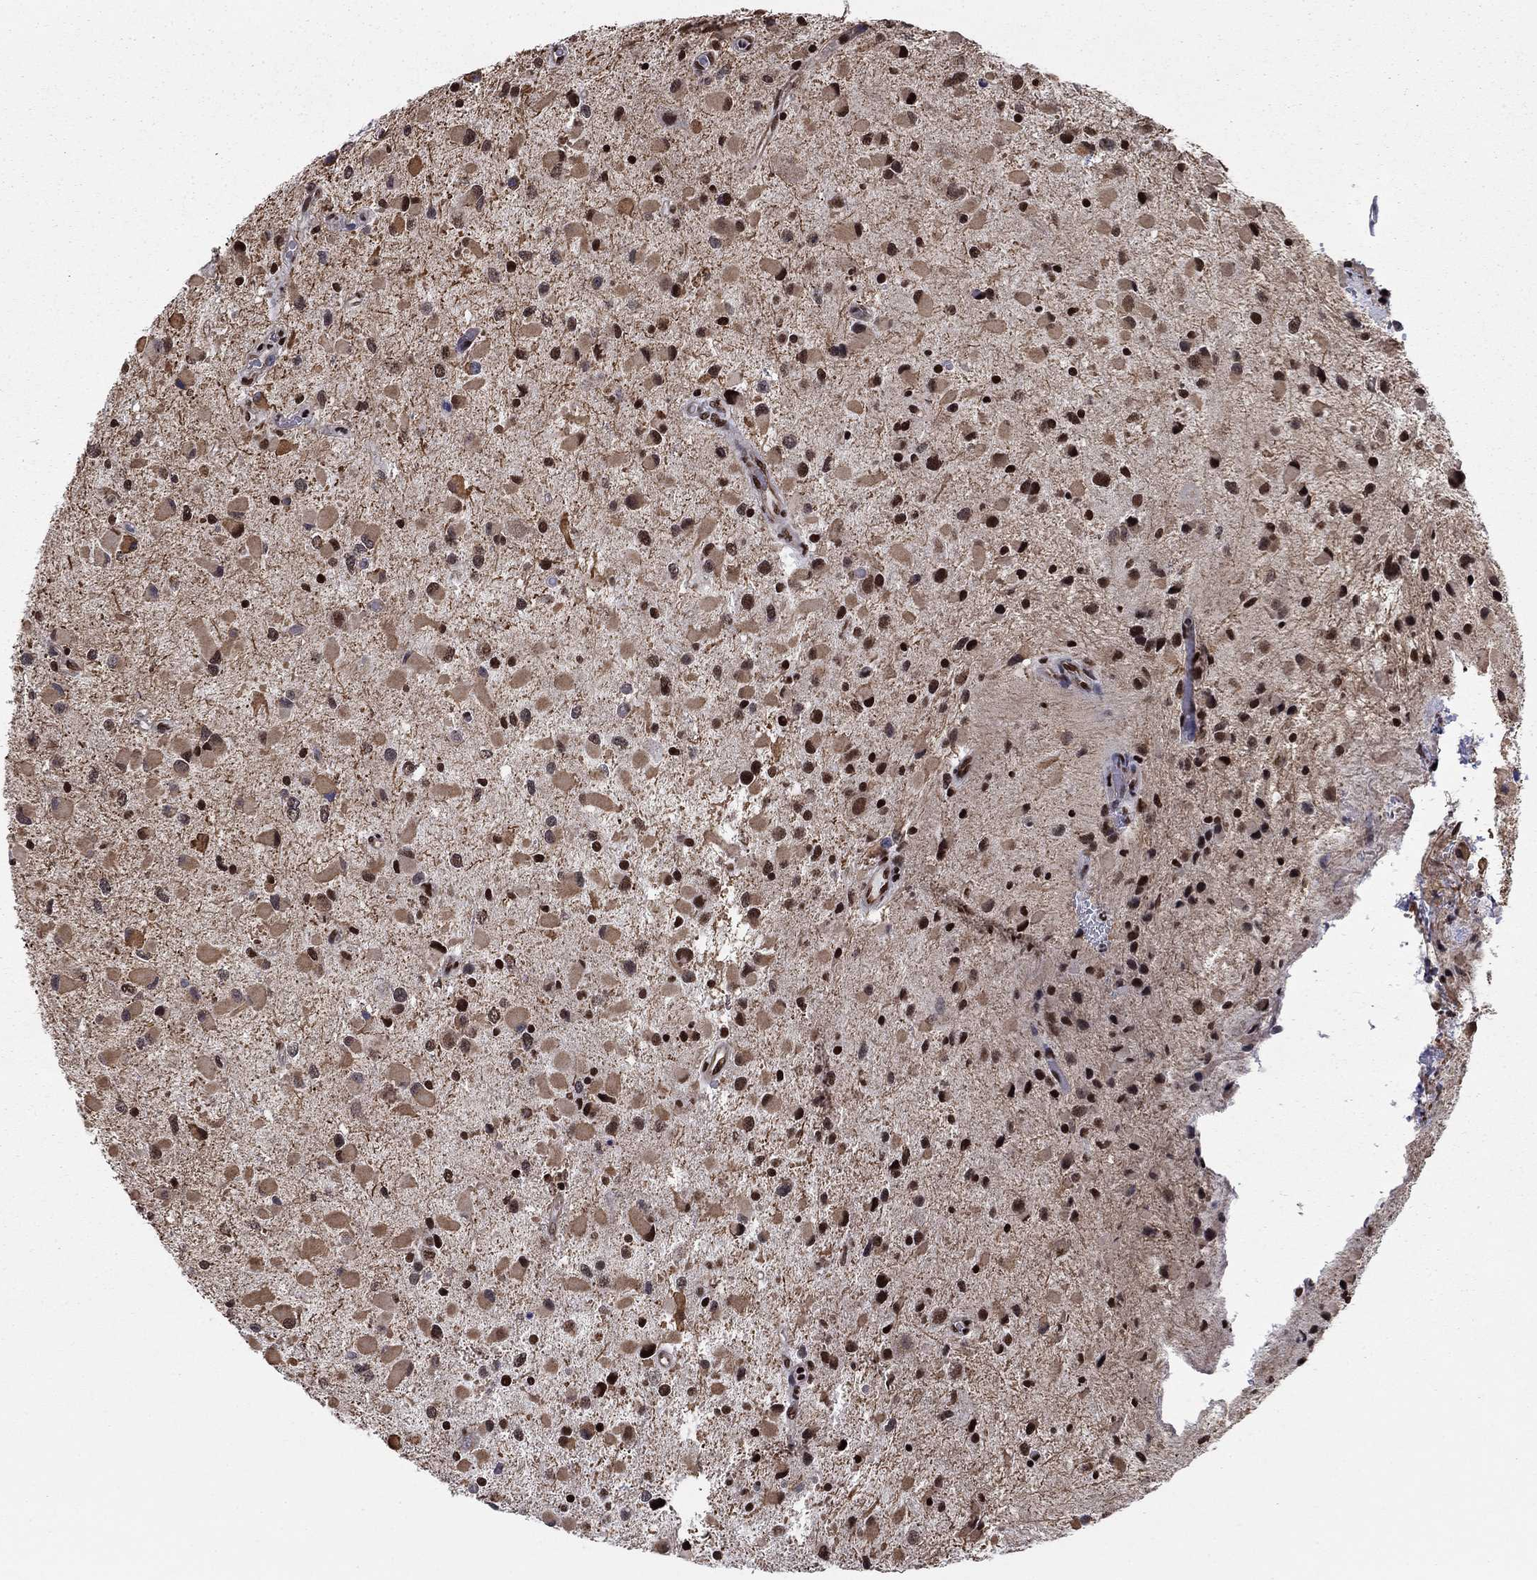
{"staining": {"intensity": "strong", "quantity": ">75%", "location": "nuclear"}, "tissue": "glioma", "cell_type": "Tumor cells", "image_type": "cancer", "snomed": [{"axis": "morphology", "description": "Glioma, malignant, Low grade"}, {"axis": "topography", "description": "Brain"}], "caption": "A high-resolution photomicrograph shows IHC staining of malignant low-grade glioma, which demonstrates strong nuclear positivity in about >75% of tumor cells.", "gene": "N4BP2", "patient": {"sex": "female", "age": 32}}